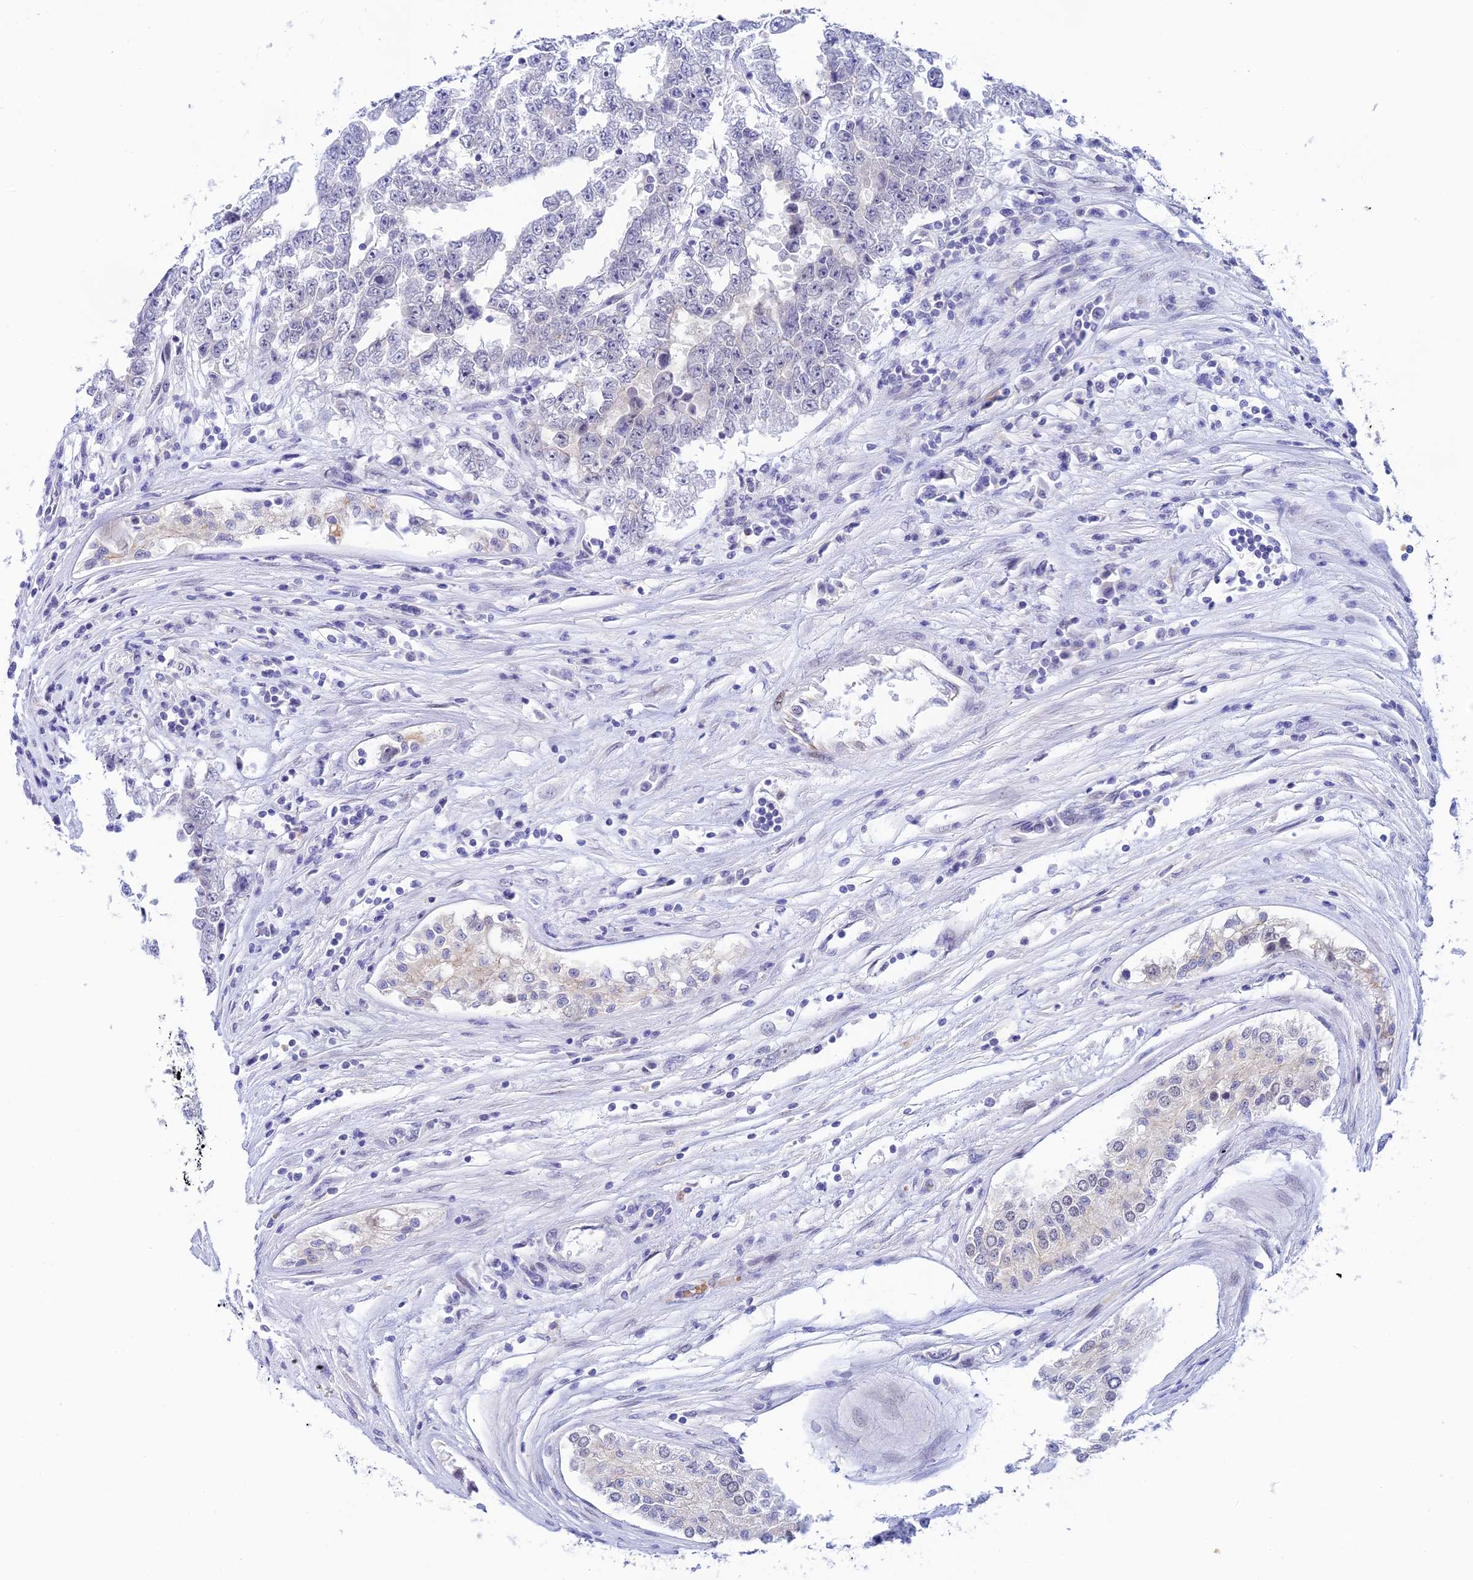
{"staining": {"intensity": "negative", "quantity": "none", "location": "none"}, "tissue": "testis cancer", "cell_type": "Tumor cells", "image_type": "cancer", "snomed": [{"axis": "morphology", "description": "Carcinoma, Embryonal, NOS"}, {"axis": "topography", "description": "Testis"}], "caption": "An immunohistochemistry micrograph of testis cancer is shown. There is no staining in tumor cells of testis cancer.", "gene": "RASGEF1B", "patient": {"sex": "male", "age": 25}}